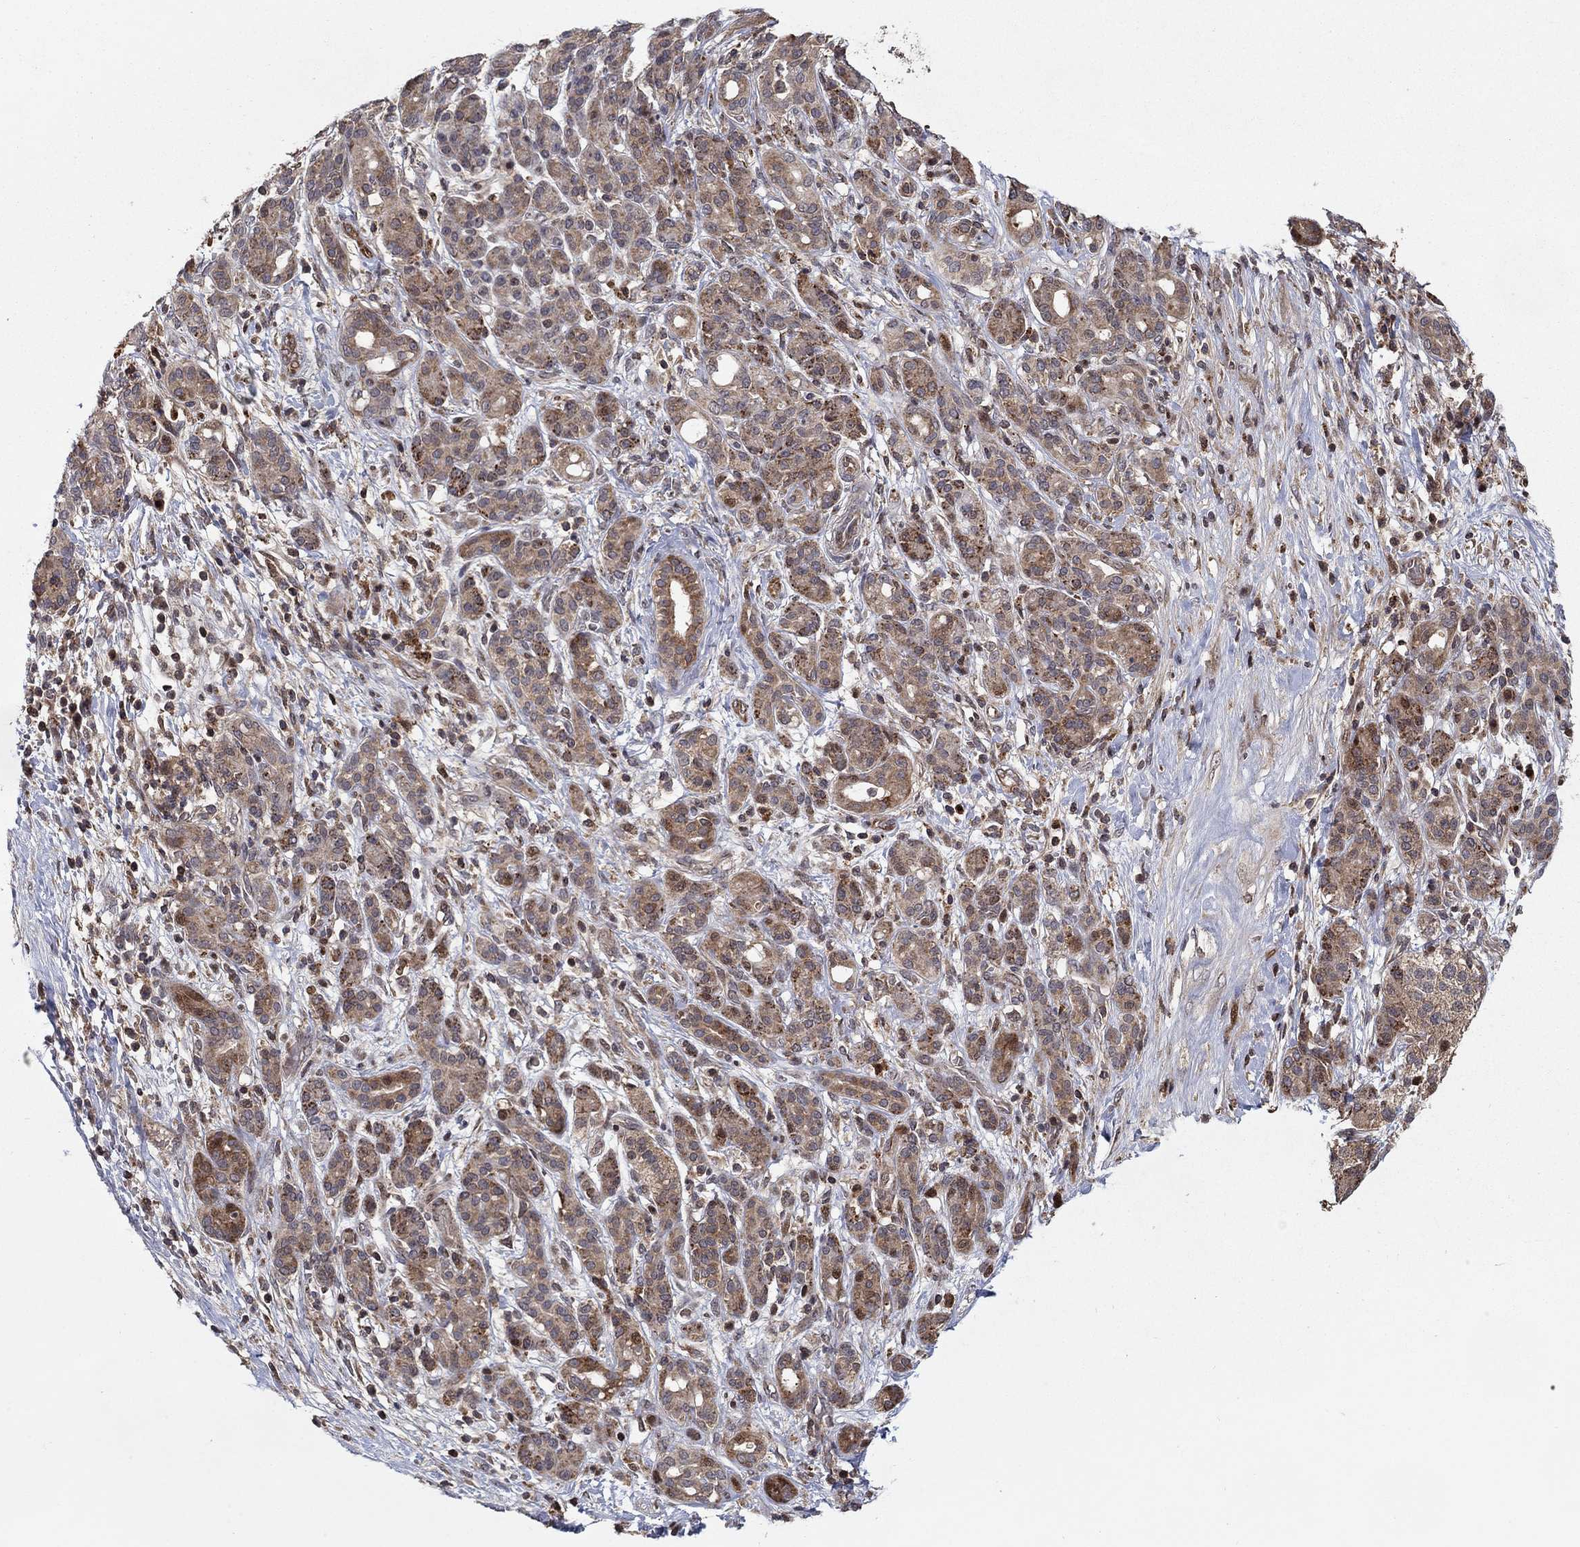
{"staining": {"intensity": "strong", "quantity": "<25%", "location": "cytoplasmic/membranous"}, "tissue": "pancreatic cancer", "cell_type": "Tumor cells", "image_type": "cancer", "snomed": [{"axis": "morphology", "description": "Adenocarcinoma, NOS"}, {"axis": "topography", "description": "Pancreas"}], "caption": "Pancreatic cancer (adenocarcinoma) stained for a protein (brown) shows strong cytoplasmic/membranous positive staining in about <25% of tumor cells.", "gene": "LPCAT4", "patient": {"sex": "male", "age": 44}}